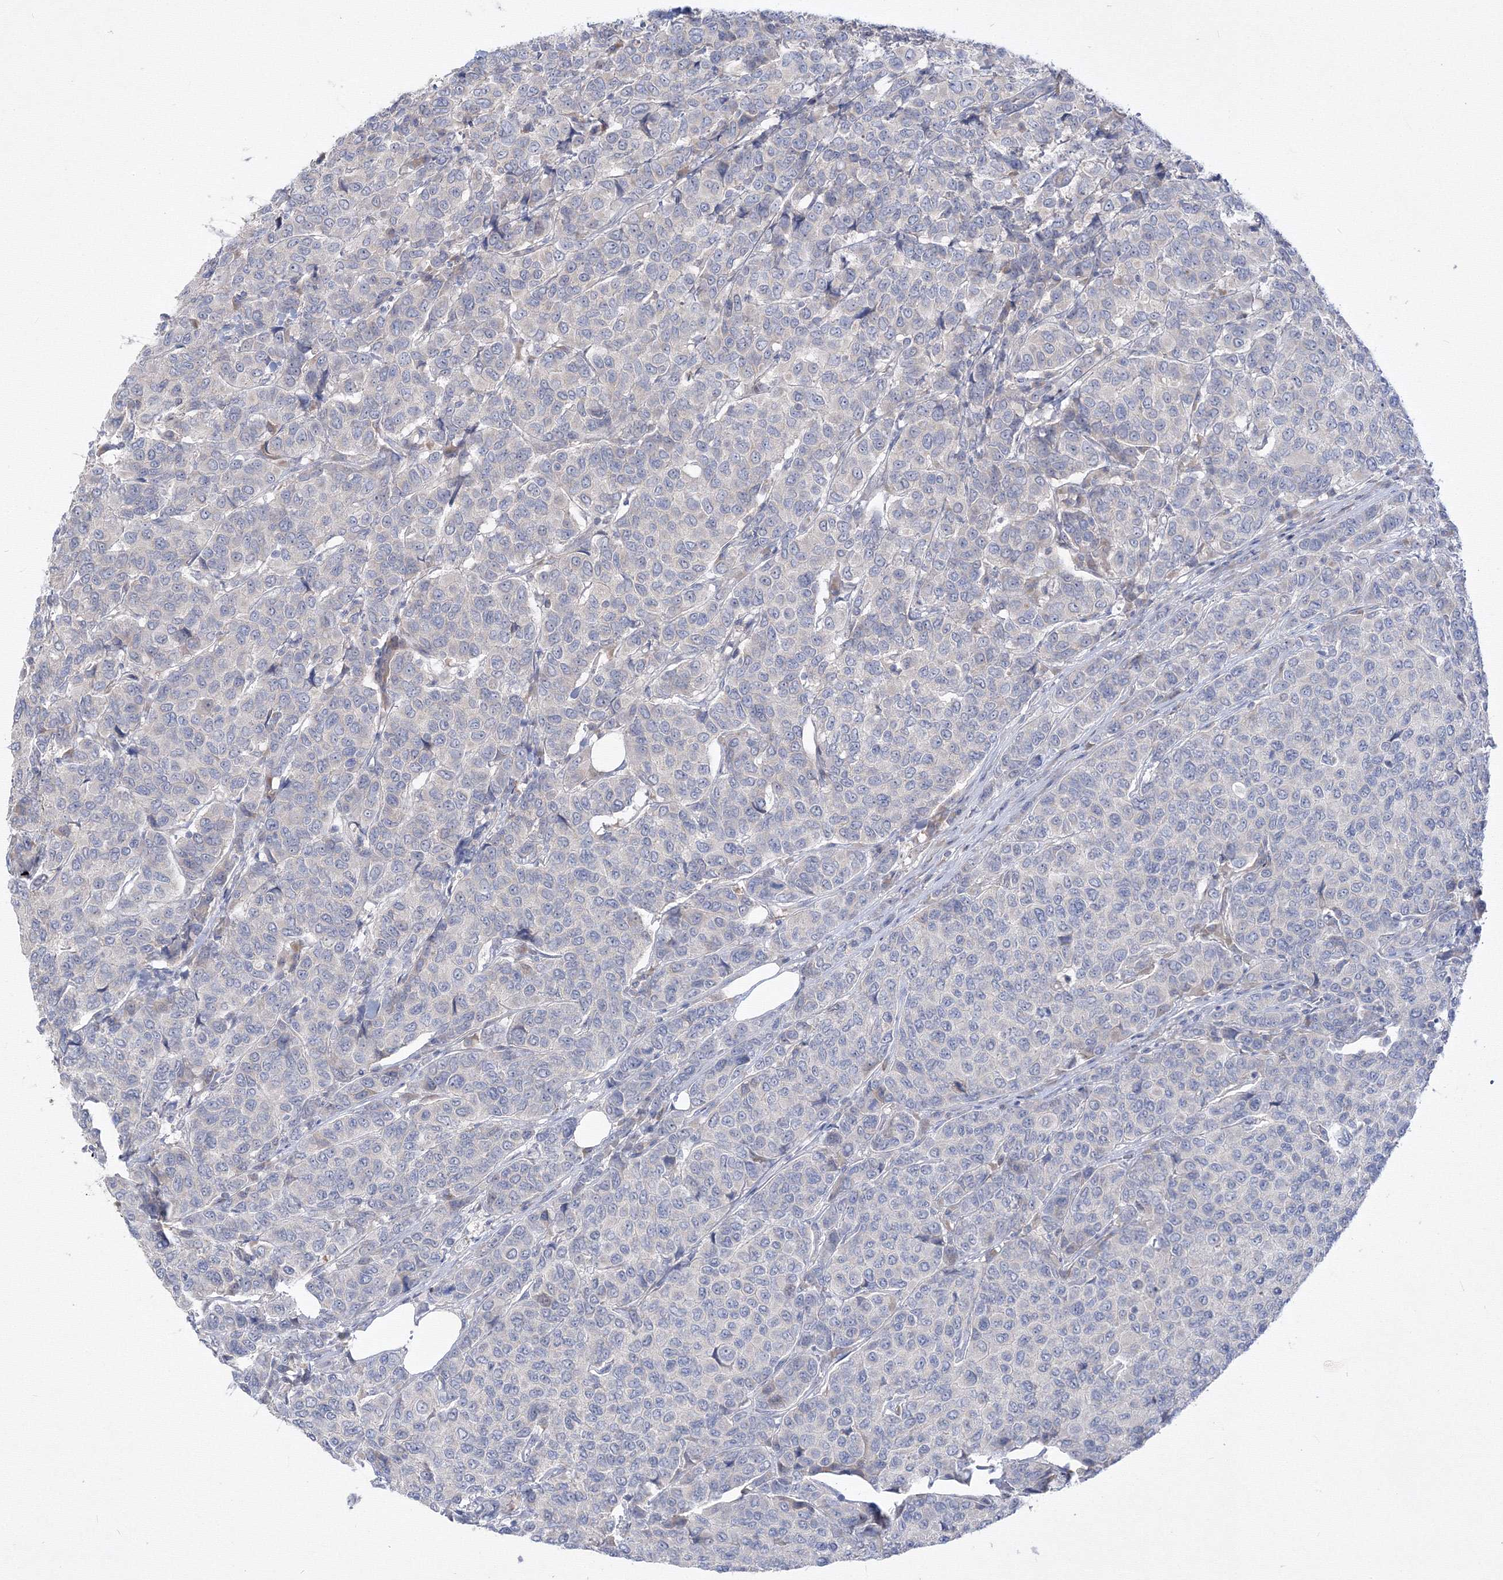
{"staining": {"intensity": "negative", "quantity": "none", "location": "none"}, "tissue": "breast cancer", "cell_type": "Tumor cells", "image_type": "cancer", "snomed": [{"axis": "morphology", "description": "Duct carcinoma"}, {"axis": "topography", "description": "Breast"}], "caption": "Immunohistochemistry of human breast cancer (invasive ductal carcinoma) exhibits no expression in tumor cells.", "gene": "FBXL8", "patient": {"sex": "female", "age": 55}}